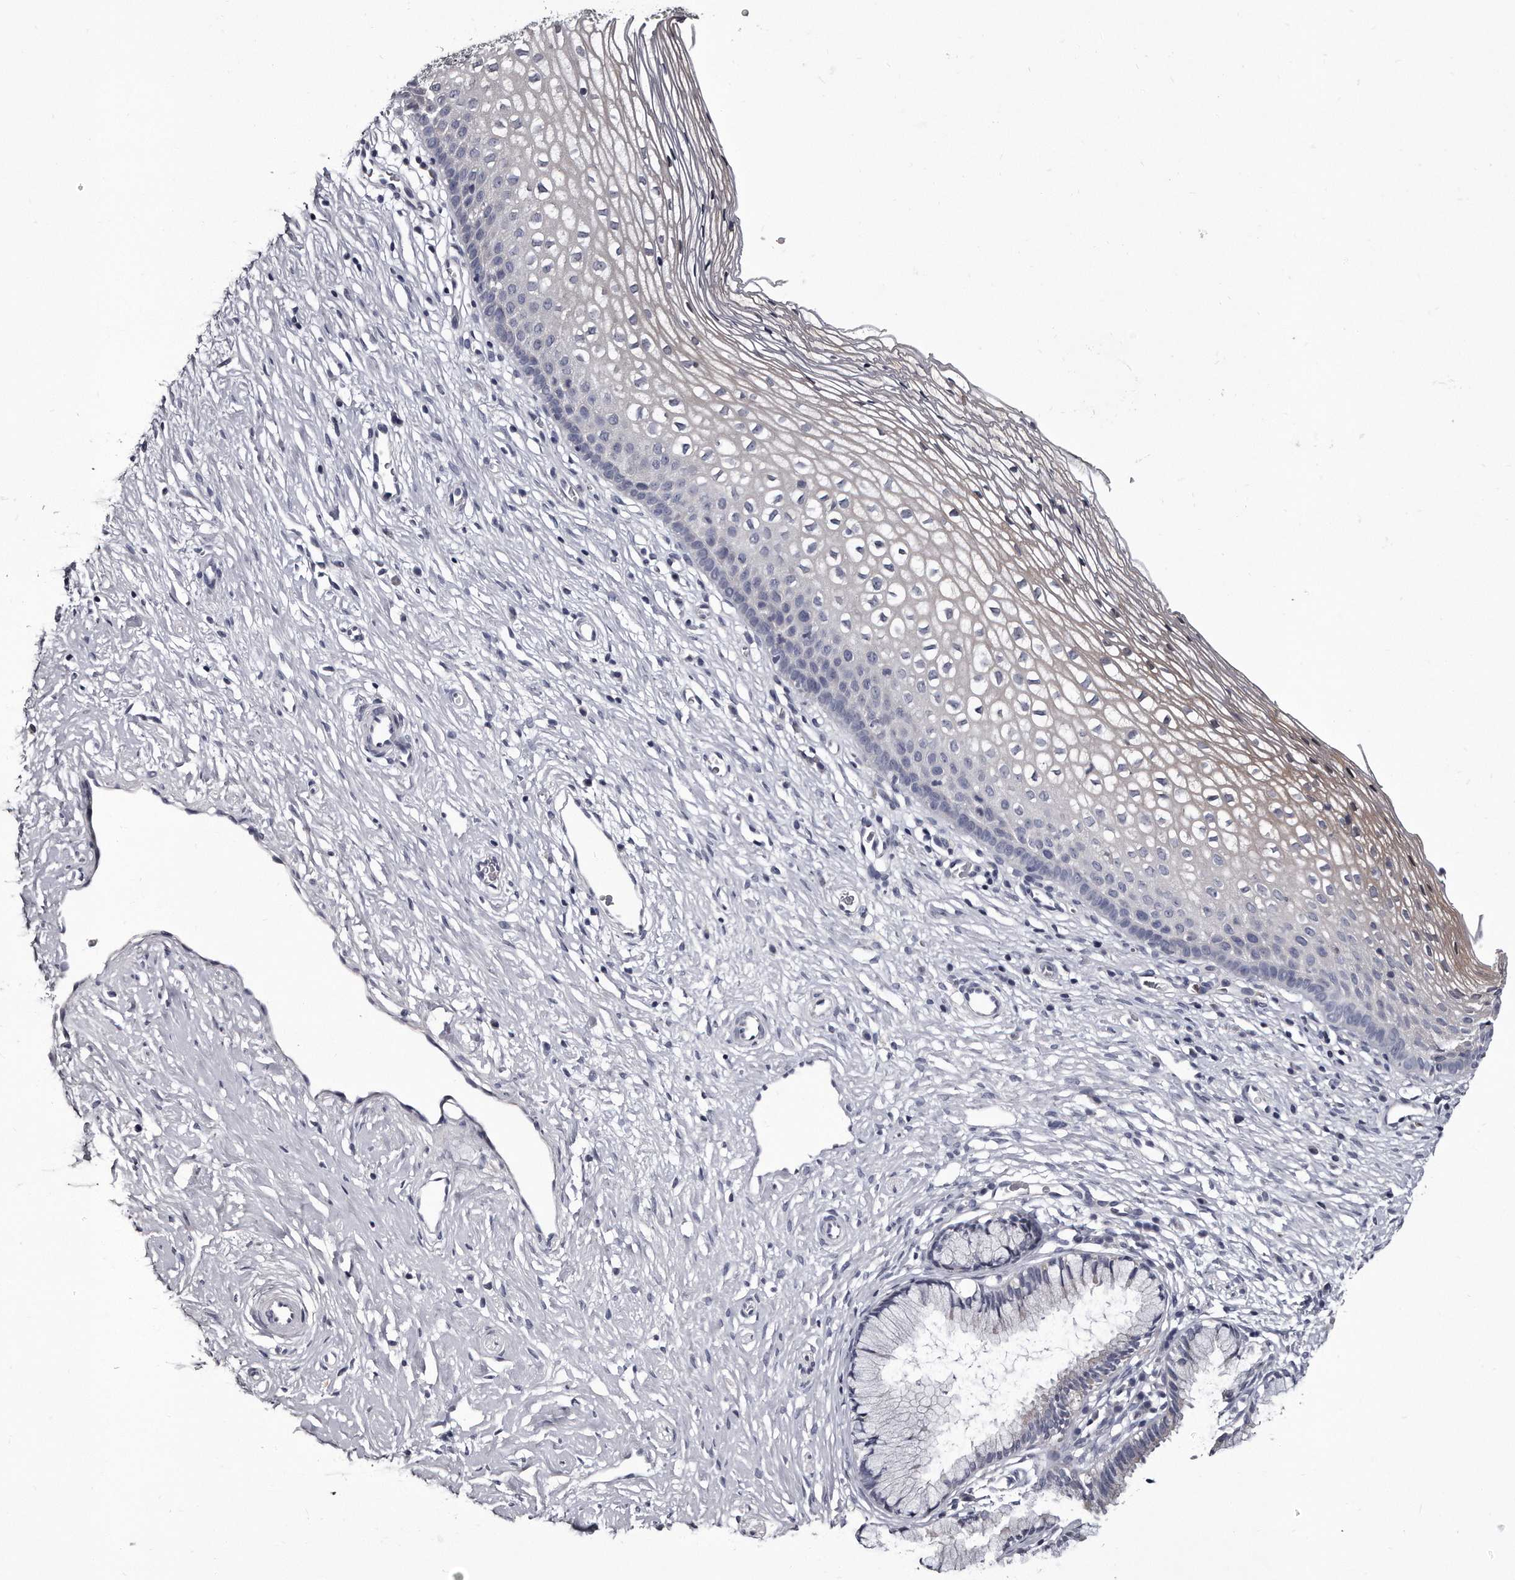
{"staining": {"intensity": "negative", "quantity": "none", "location": "none"}, "tissue": "cervix", "cell_type": "Glandular cells", "image_type": "normal", "snomed": [{"axis": "morphology", "description": "Normal tissue, NOS"}, {"axis": "topography", "description": "Cervix"}], "caption": "This is a photomicrograph of immunohistochemistry (IHC) staining of unremarkable cervix, which shows no staining in glandular cells. The staining is performed using DAB brown chromogen with nuclei counter-stained in using hematoxylin.", "gene": "GAPVD1", "patient": {"sex": "female", "age": 27}}